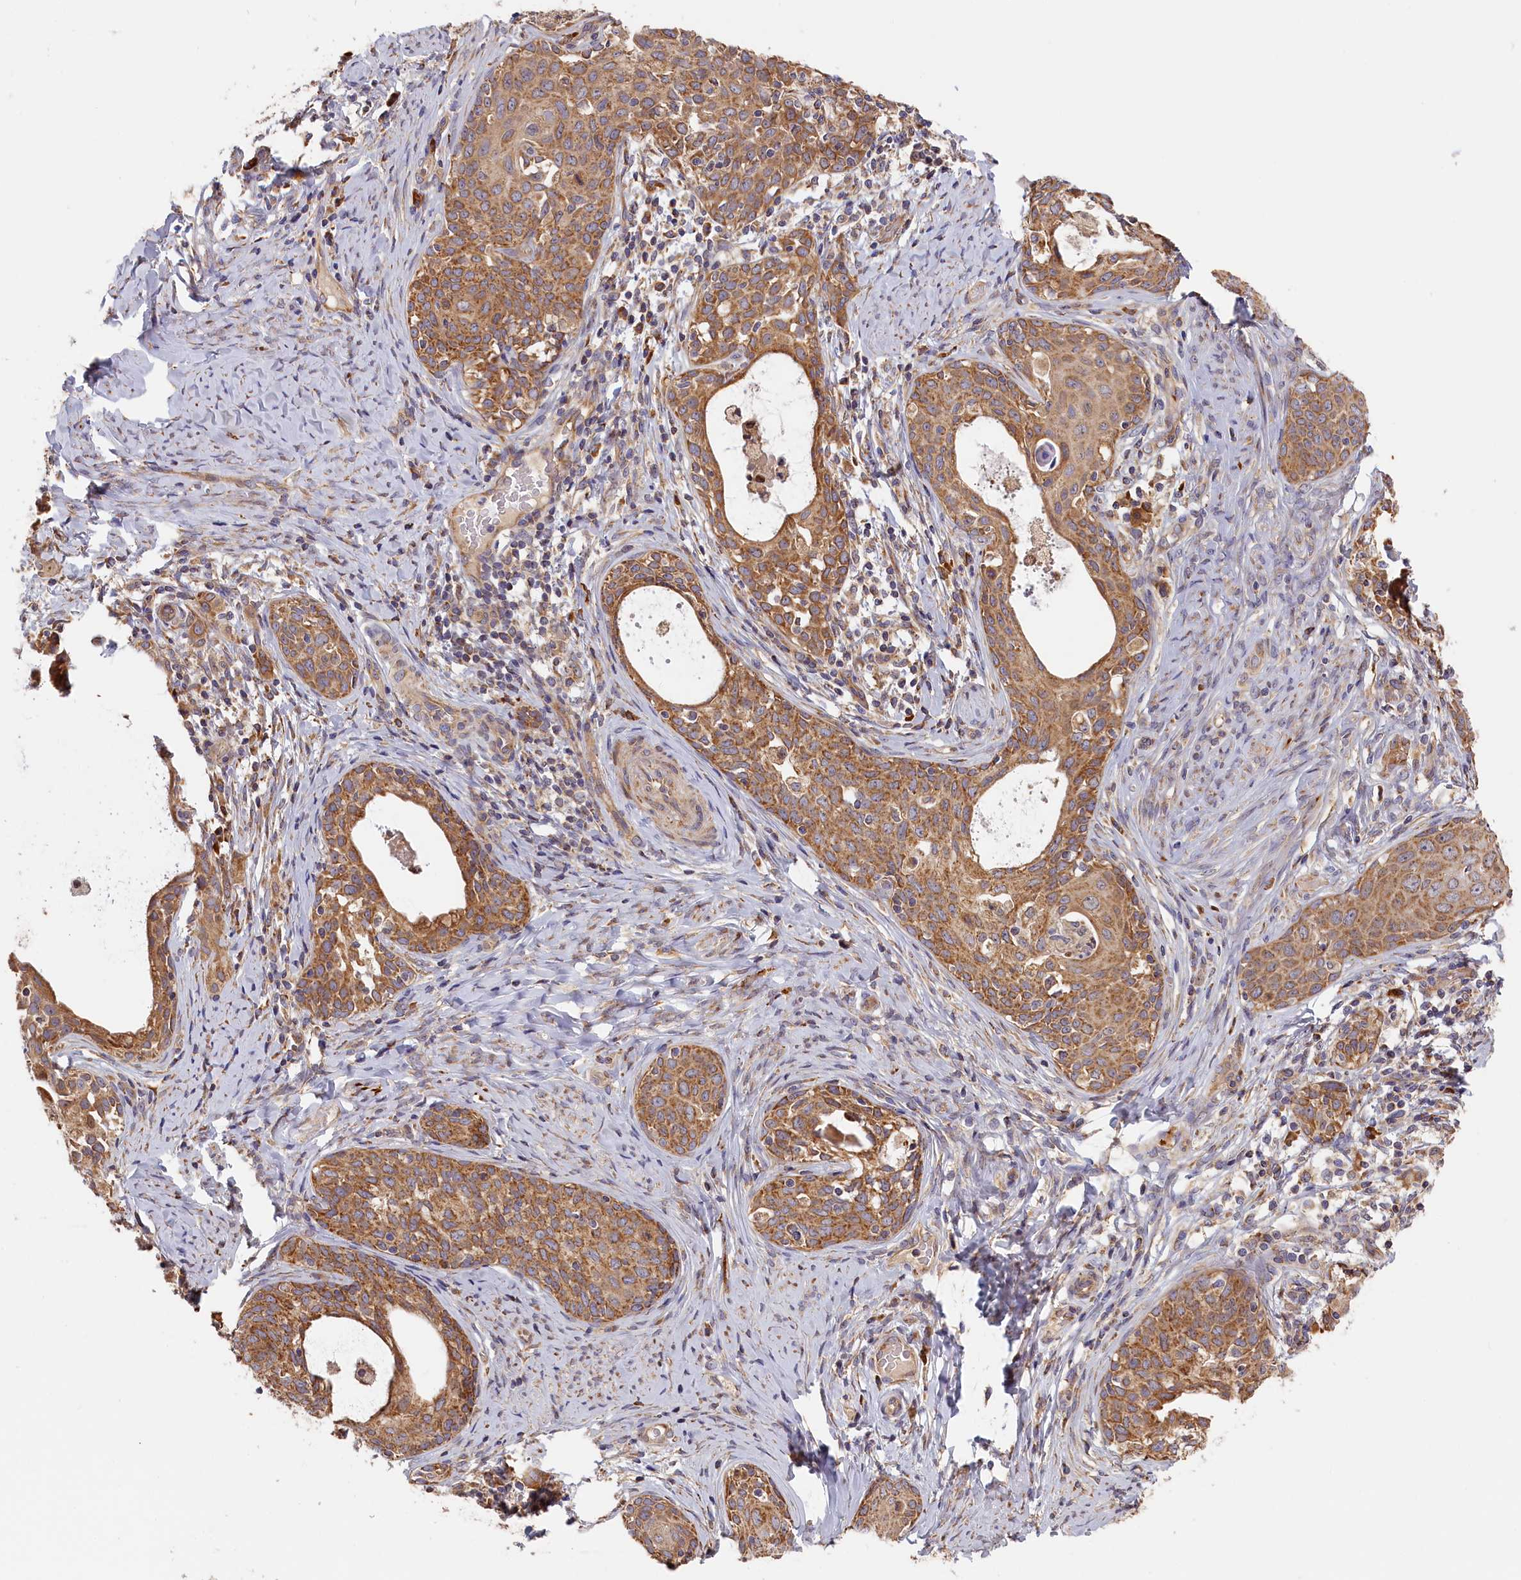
{"staining": {"intensity": "moderate", "quantity": ">75%", "location": "cytoplasmic/membranous"}, "tissue": "cervical cancer", "cell_type": "Tumor cells", "image_type": "cancer", "snomed": [{"axis": "morphology", "description": "Squamous cell carcinoma, NOS"}, {"axis": "morphology", "description": "Adenocarcinoma, NOS"}, {"axis": "topography", "description": "Cervix"}], "caption": "Squamous cell carcinoma (cervical) stained with immunohistochemistry (IHC) demonstrates moderate cytoplasmic/membranous positivity in about >75% of tumor cells. Immunohistochemistry (ihc) stains the protein in brown and the nuclei are stained blue.", "gene": "CEP44", "patient": {"sex": "female", "age": 52}}